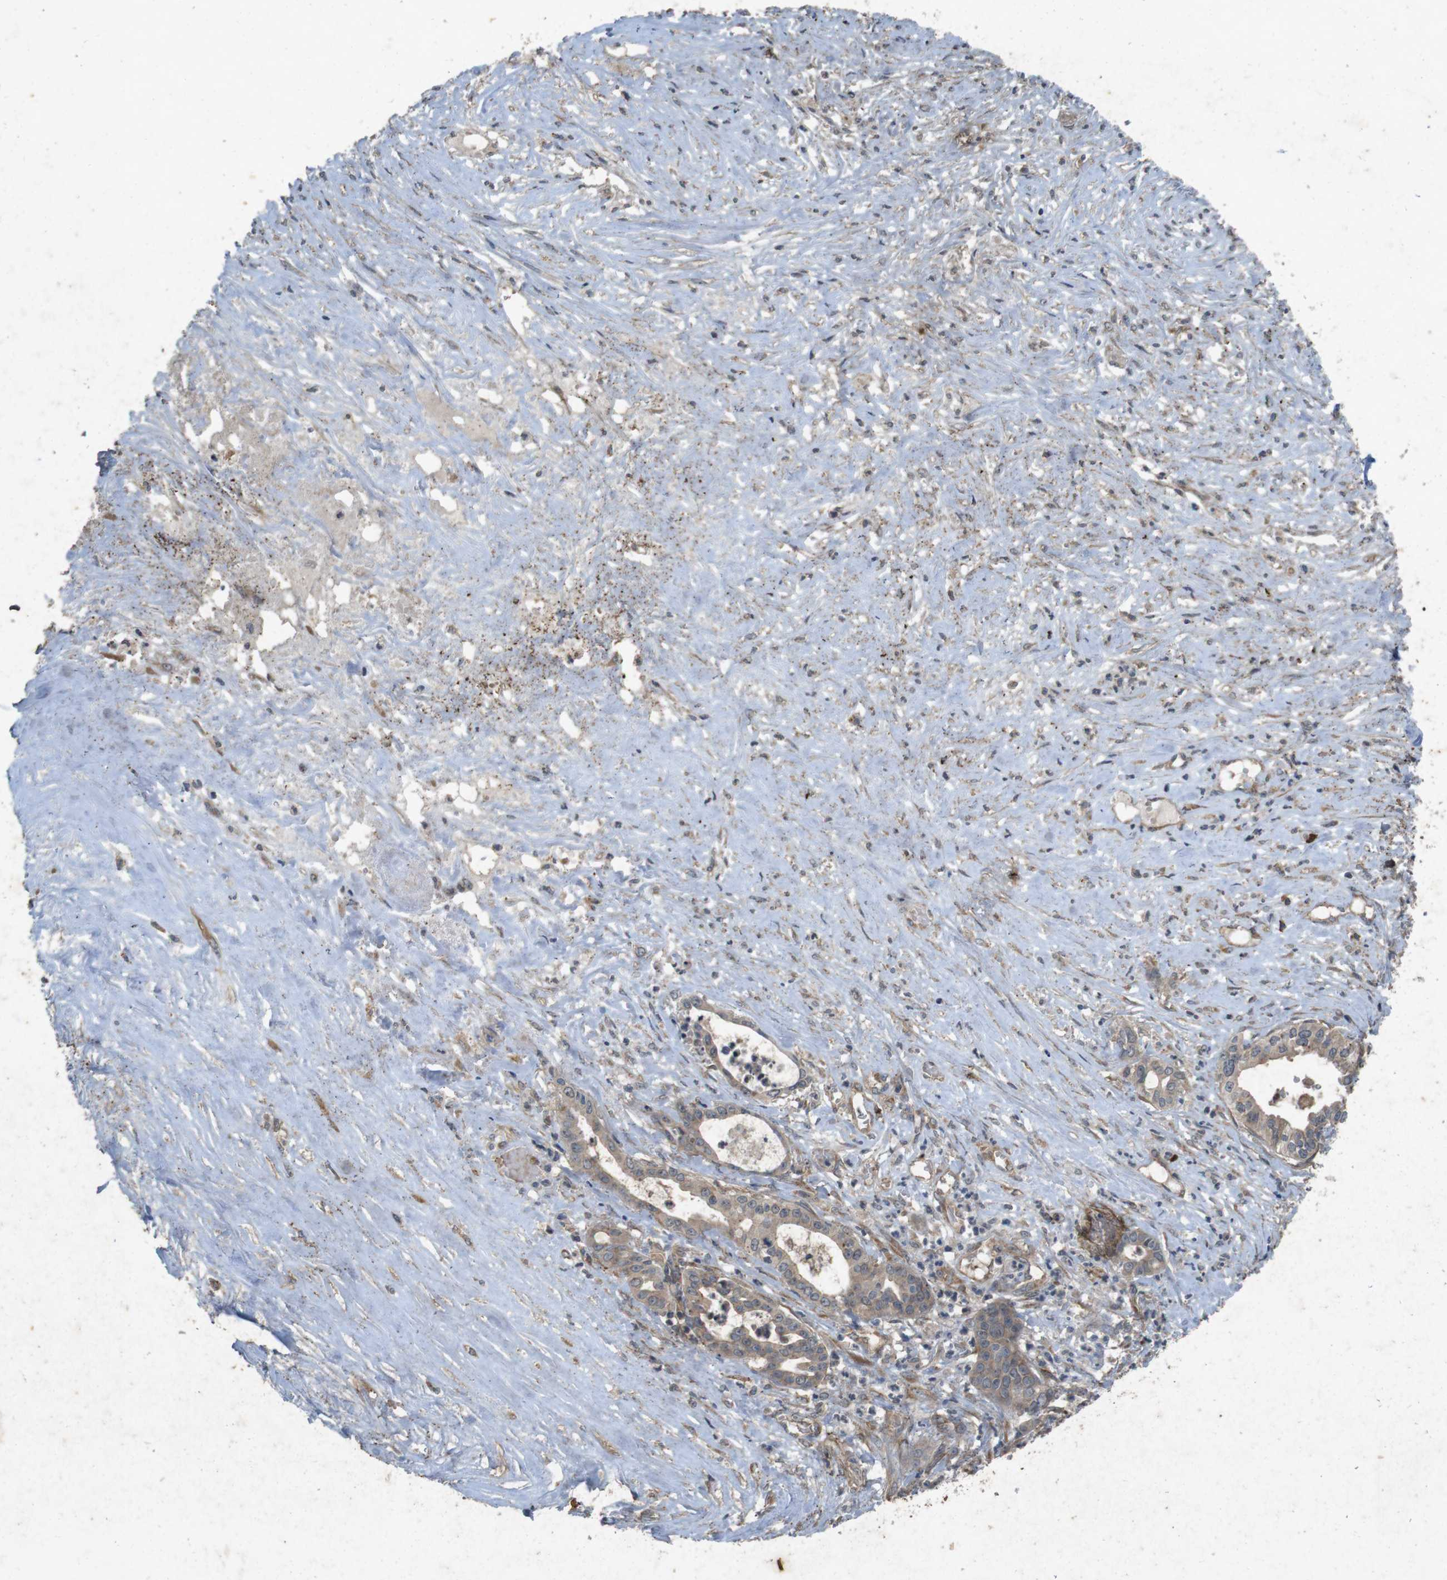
{"staining": {"intensity": "weak", "quantity": ">75%", "location": "cytoplasmic/membranous"}, "tissue": "liver cancer", "cell_type": "Tumor cells", "image_type": "cancer", "snomed": [{"axis": "morphology", "description": "Cholangiocarcinoma"}, {"axis": "topography", "description": "Liver"}], "caption": "This image exhibits cholangiocarcinoma (liver) stained with IHC to label a protein in brown. The cytoplasmic/membranous of tumor cells show weak positivity for the protein. Nuclei are counter-stained blue.", "gene": "FLCN", "patient": {"sex": "female", "age": 61}}